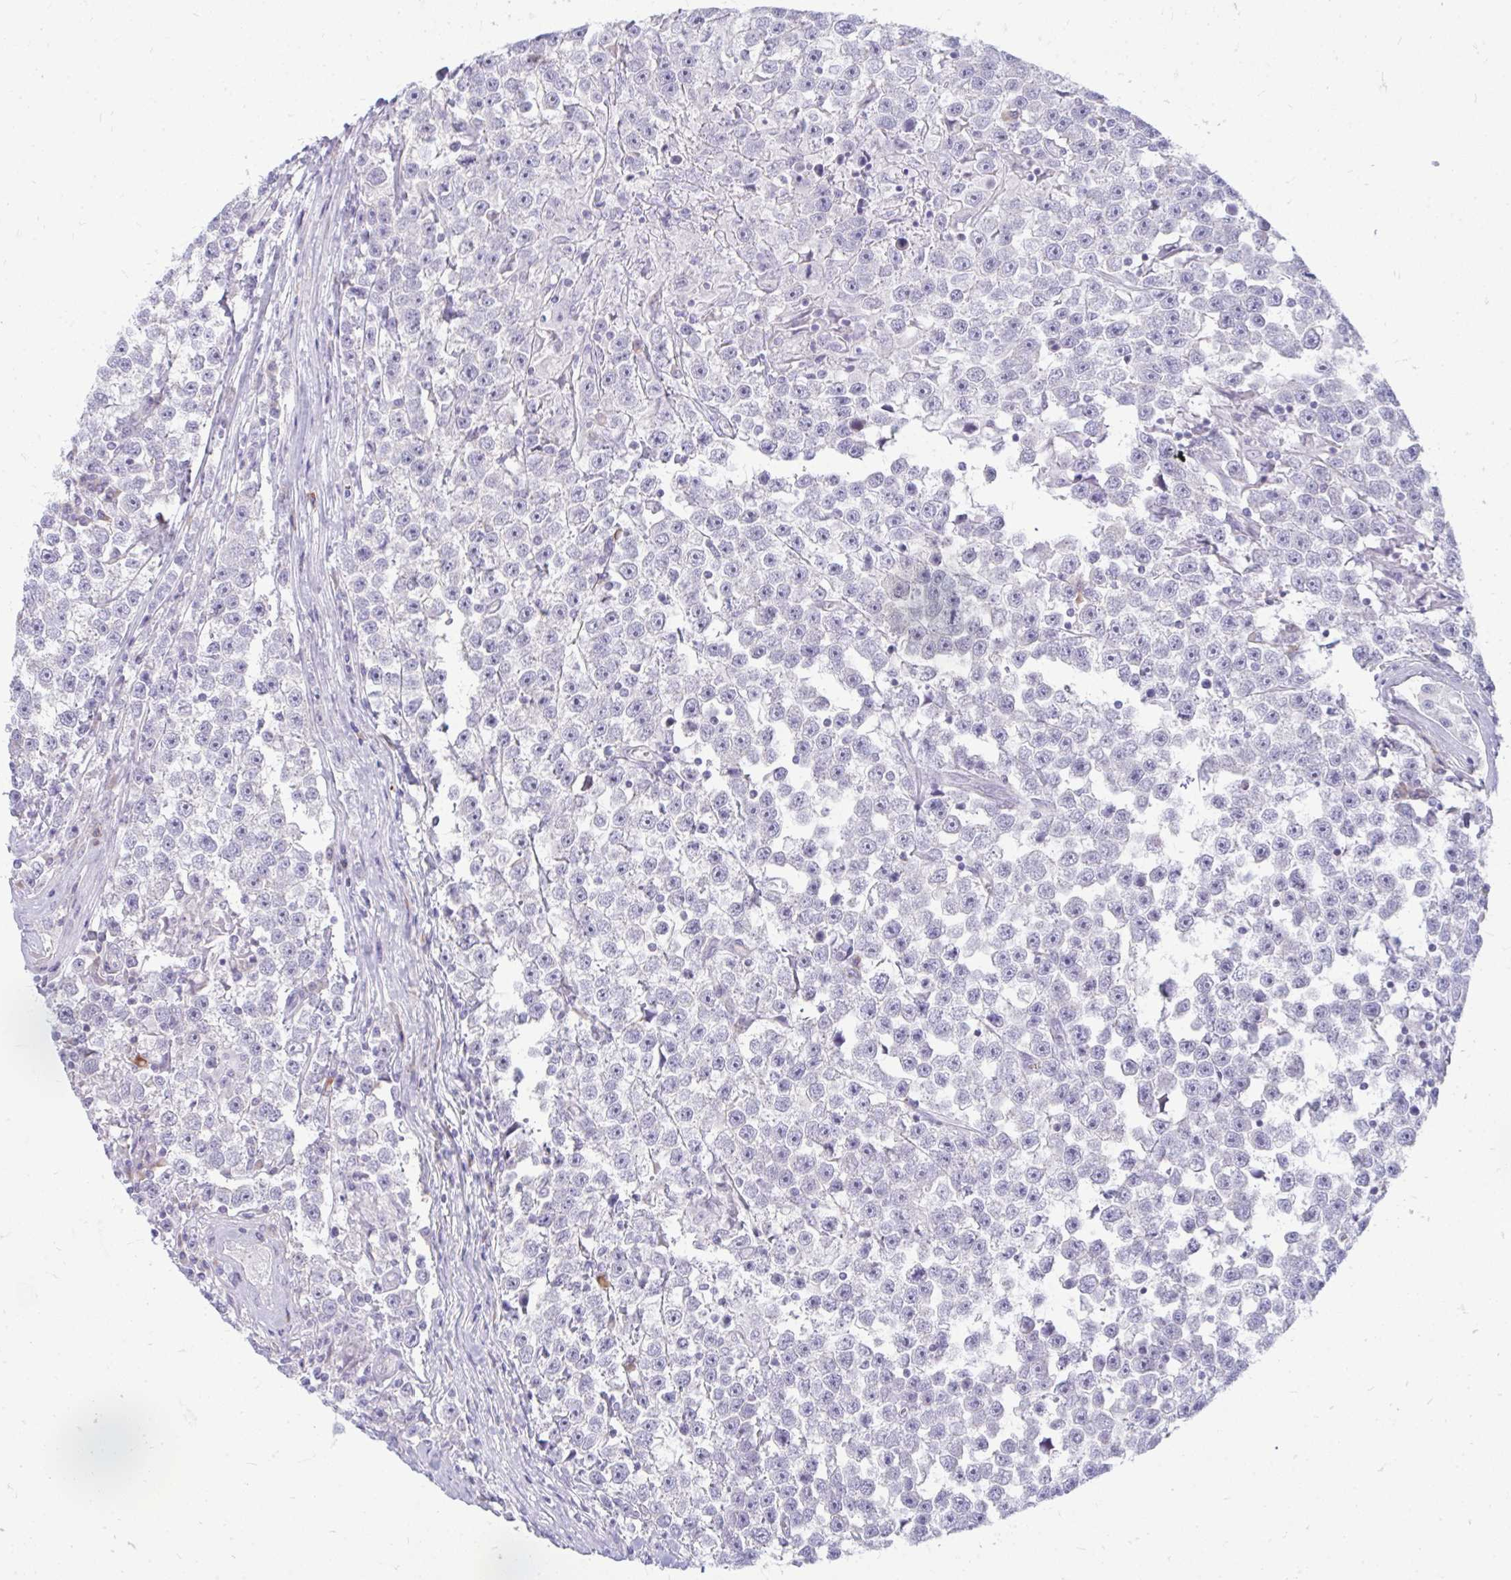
{"staining": {"intensity": "negative", "quantity": "none", "location": "none"}, "tissue": "testis cancer", "cell_type": "Tumor cells", "image_type": "cancer", "snomed": [{"axis": "morphology", "description": "Seminoma, NOS"}, {"axis": "topography", "description": "Testis"}], "caption": "Tumor cells are negative for brown protein staining in testis cancer (seminoma).", "gene": "TSPEAR", "patient": {"sex": "male", "age": 31}}